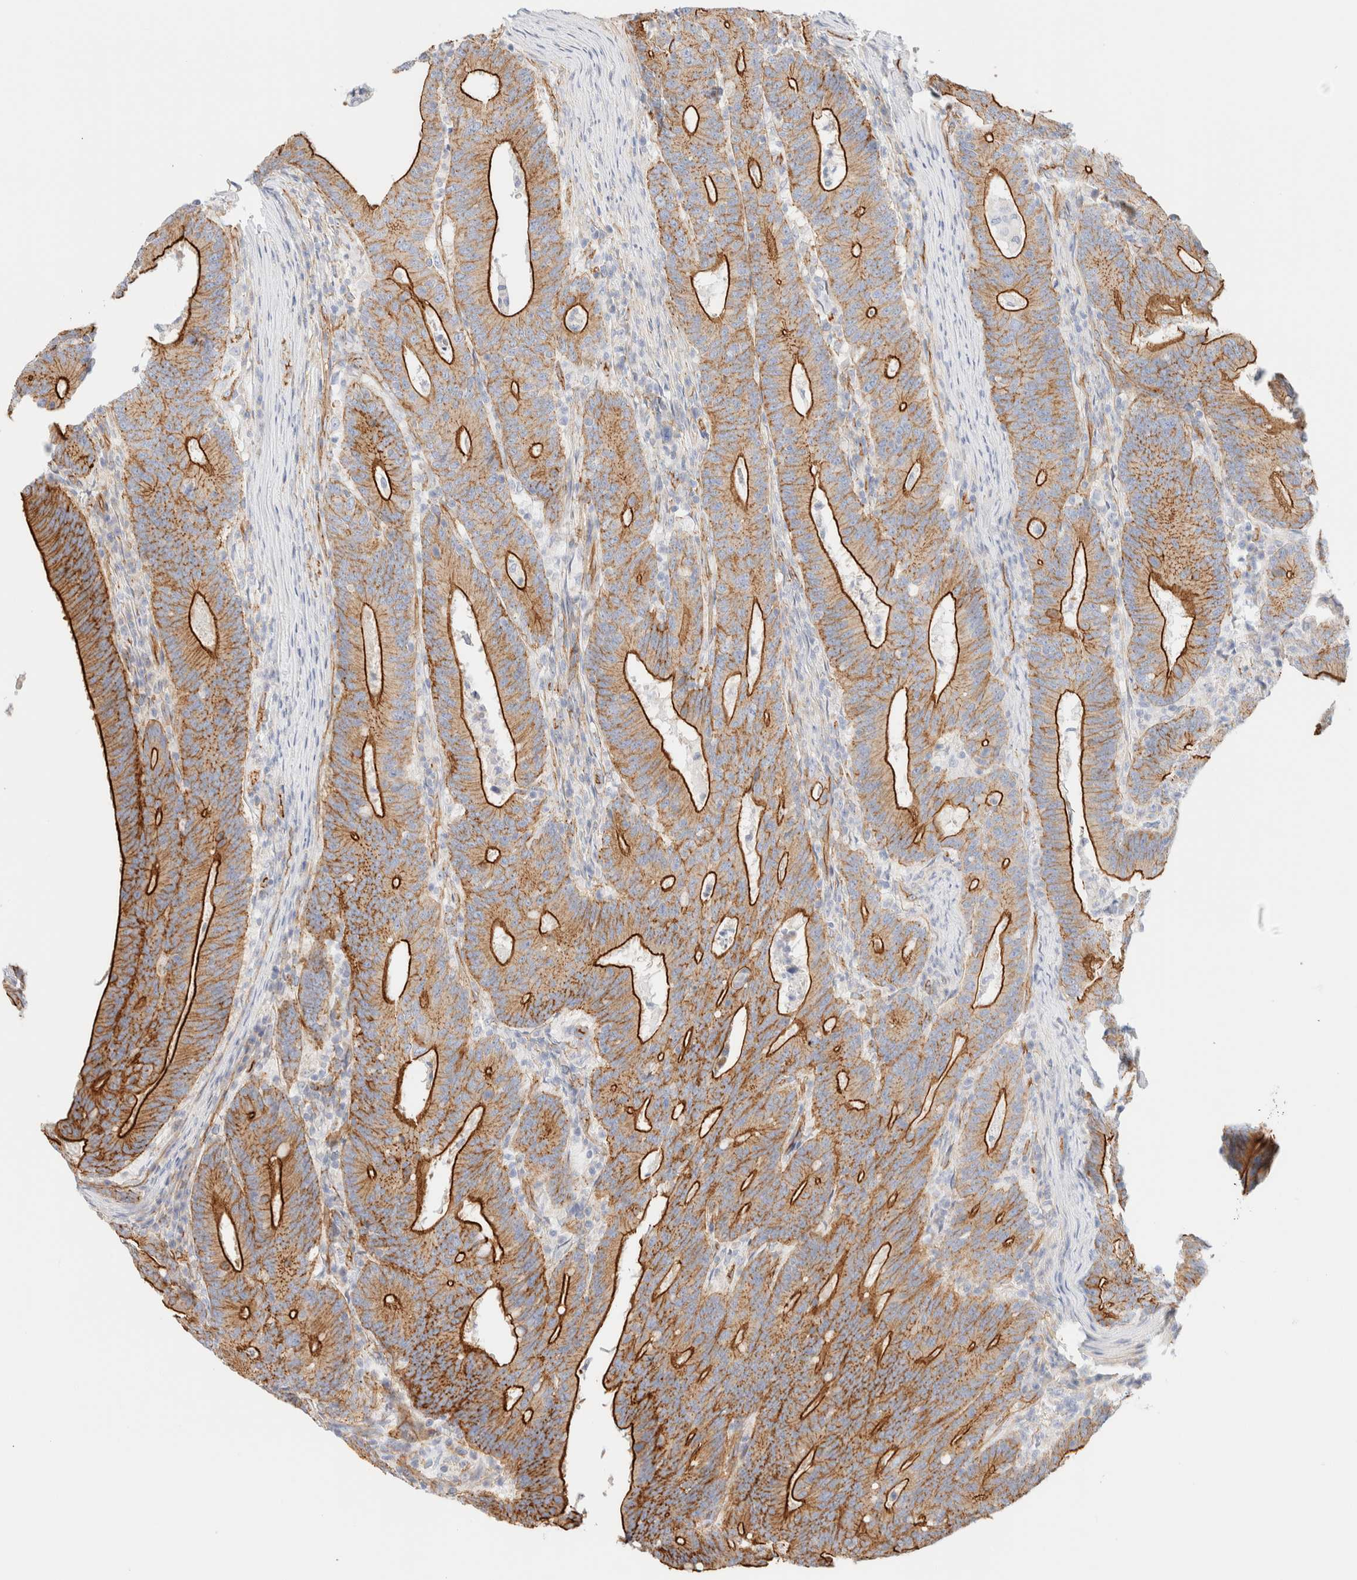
{"staining": {"intensity": "strong", "quantity": ">75%", "location": "cytoplasmic/membranous"}, "tissue": "colorectal cancer", "cell_type": "Tumor cells", "image_type": "cancer", "snomed": [{"axis": "morphology", "description": "Adenocarcinoma, NOS"}, {"axis": "topography", "description": "Colon"}], "caption": "There is high levels of strong cytoplasmic/membranous expression in tumor cells of colorectal cancer, as demonstrated by immunohistochemical staining (brown color).", "gene": "CYB5R4", "patient": {"sex": "female", "age": 66}}